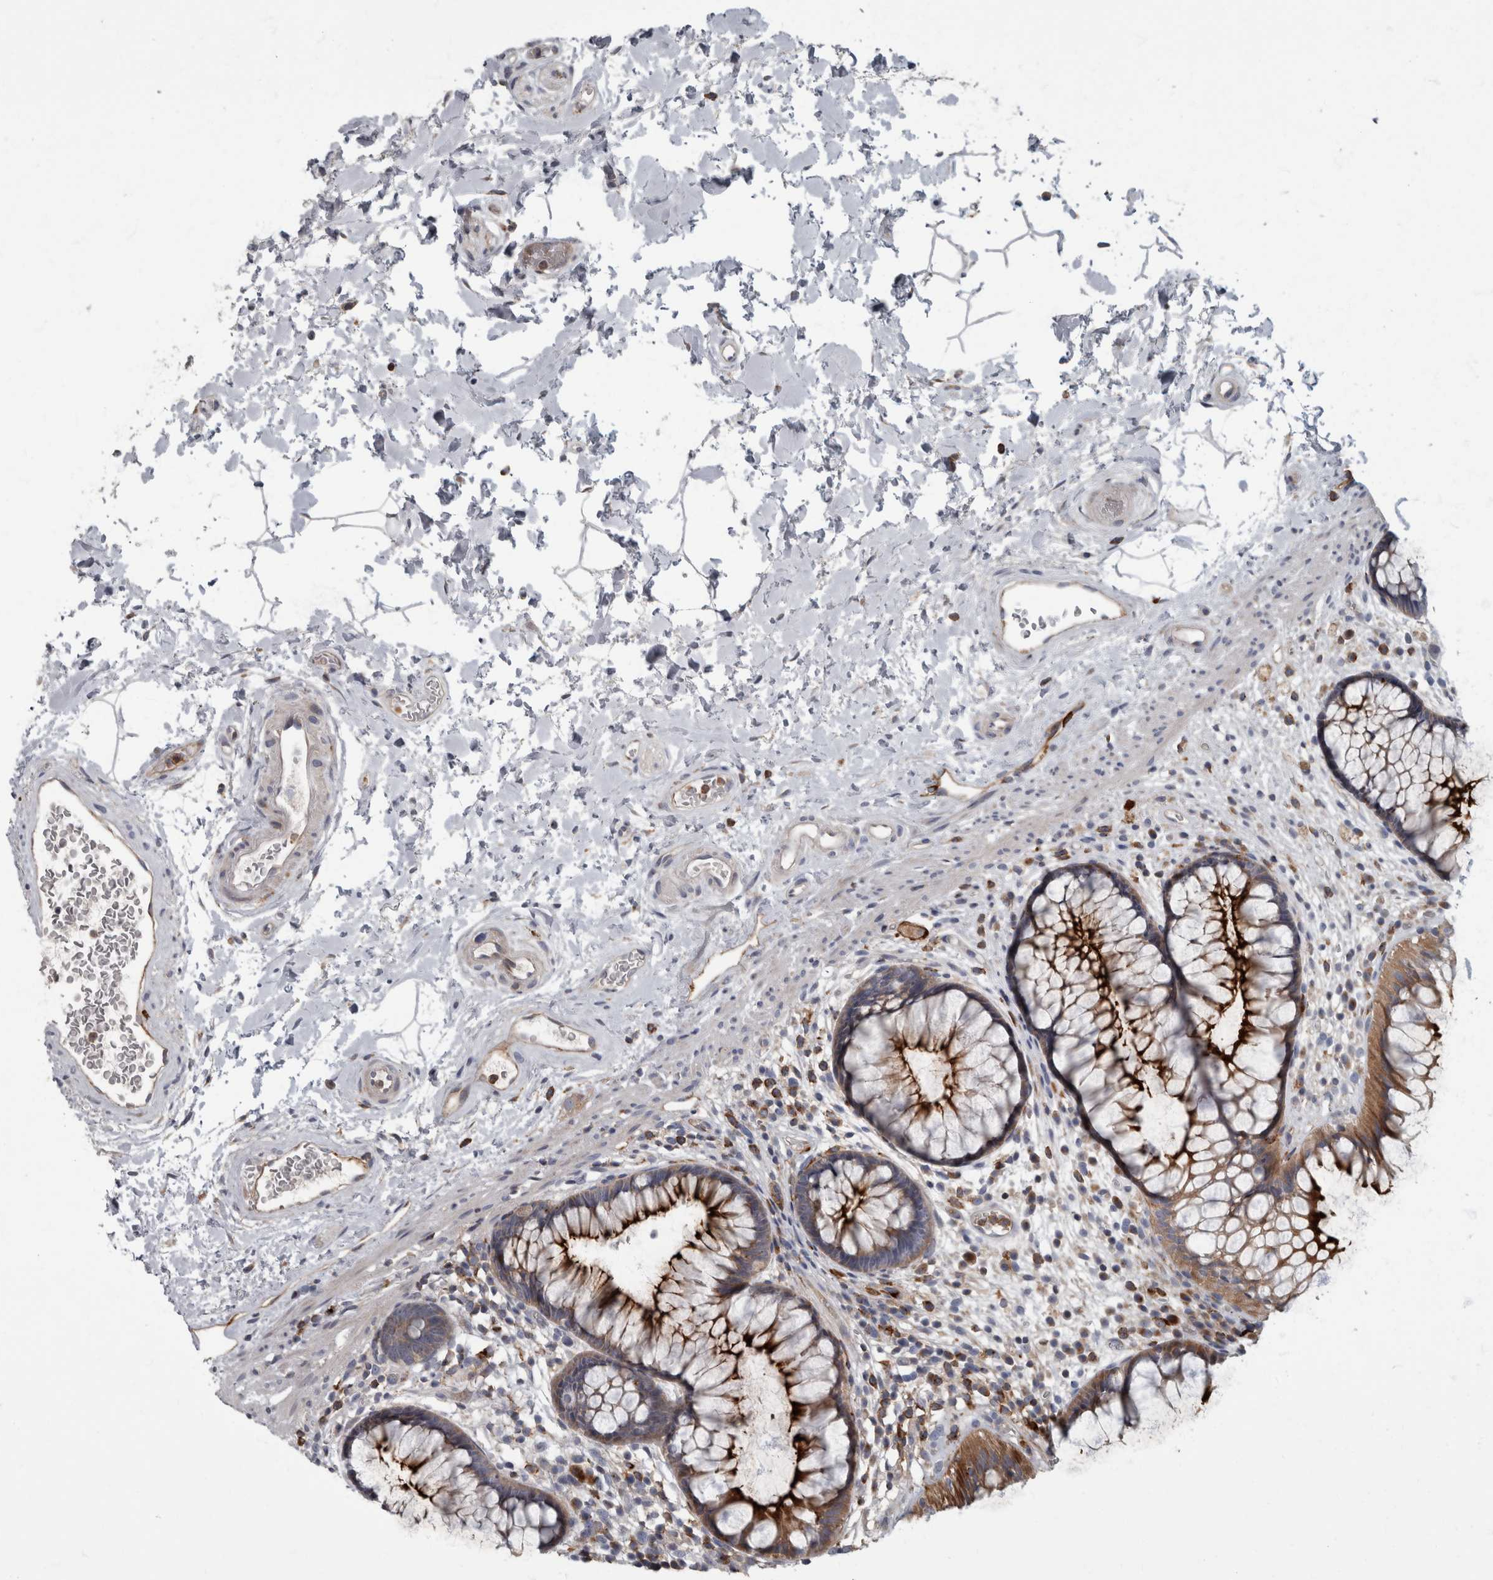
{"staining": {"intensity": "strong", "quantity": ">75%", "location": "cytoplasmic/membranous"}, "tissue": "rectum", "cell_type": "Glandular cells", "image_type": "normal", "snomed": [{"axis": "morphology", "description": "Normal tissue, NOS"}, {"axis": "topography", "description": "Rectum"}], "caption": "IHC staining of unremarkable rectum, which exhibits high levels of strong cytoplasmic/membranous staining in approximately >75% of glandular cells indicating strong cytoplasmic/membranous protein positivity. The staining was performed using DAB (brown) for protein detection and nuclei were counterstained in hematoxylin (blue).", "gene": "CDC42BPG", "patient": {"sex": "male", "age": 51}}